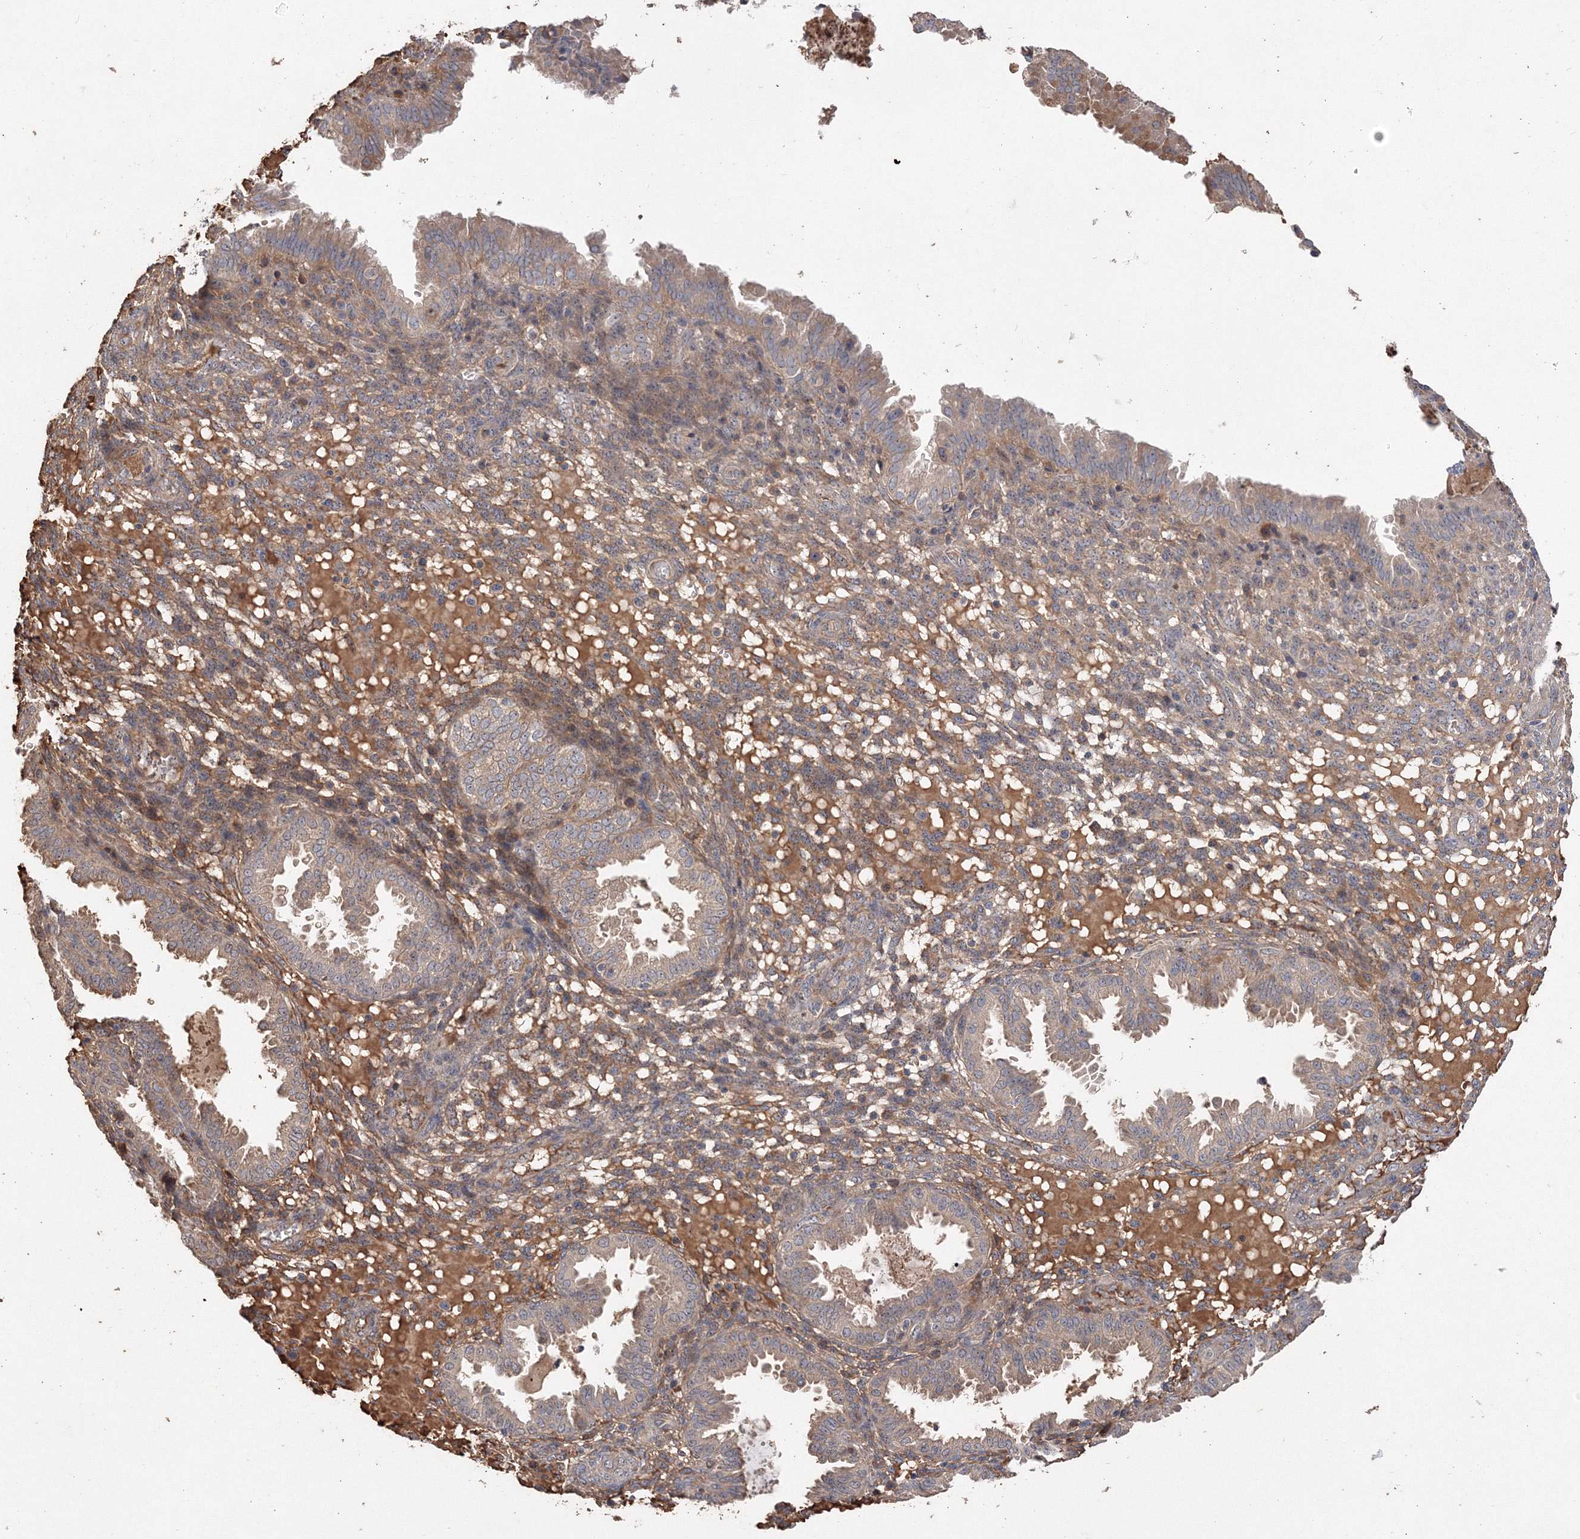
{"staining": {"intensity": "moderate", "quantity": "<25%", "location": "cytoplasmic/membranous"}, "tissue": "endometrium", "cell_type": "Cells in endometrial stroma", "image_type": "normal", "snomed": [{"axis": "morphology", "description": "Normal tissue, NOS"}, {"axis": "topography", "description": "Endometrium"}], "caption": "This histopathology image displays immunohistochemistry staining of benign human endometrium, with low moderate cytoplasmic/membranous staining in about <25% of cells in endometrial stroma.", "gene": "GRINA", "patient": {"sex": "female", "age": 33}}